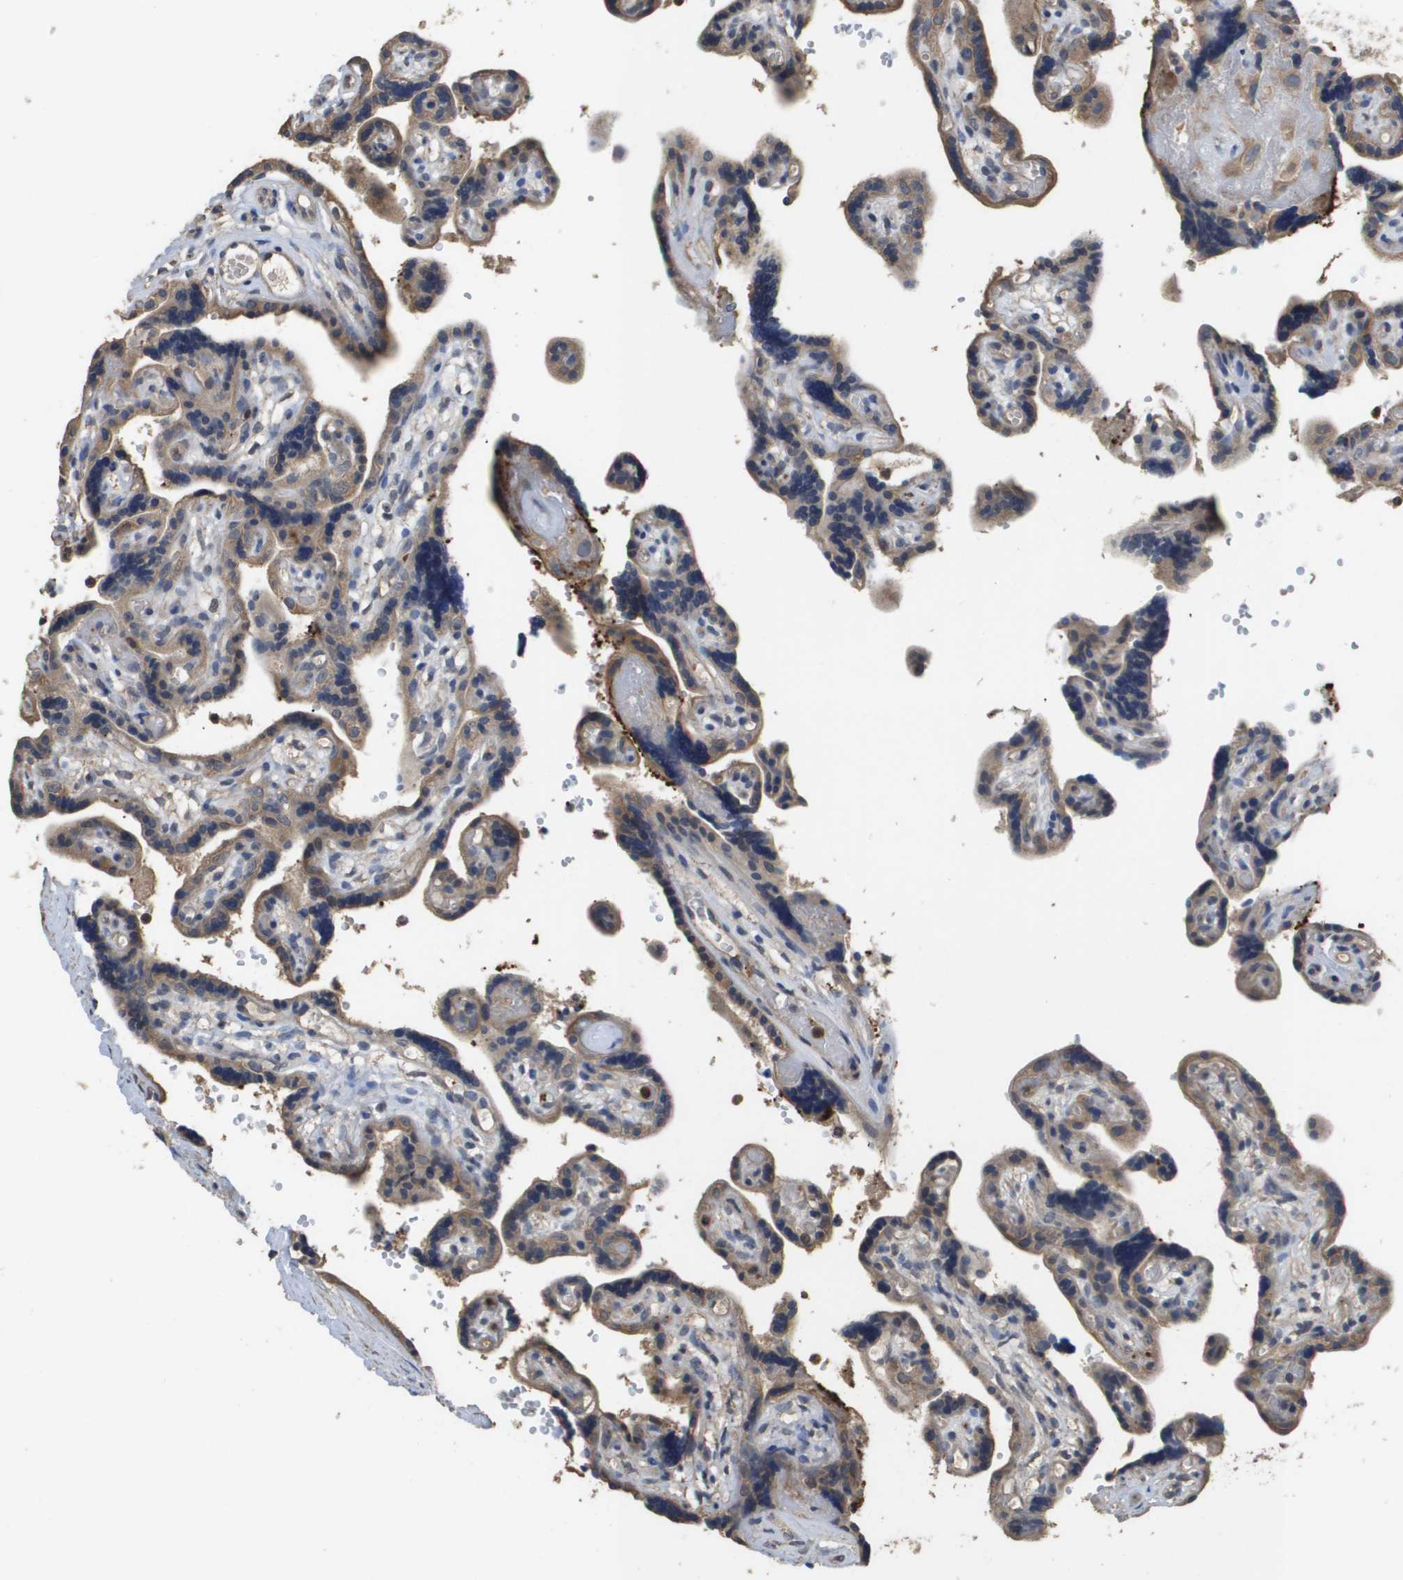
{"staining": {"intensity": "moderate", "quantity": ">75%", "location": "cytoplasmic/membranous"}, "tissue": "placenta", "cell_type": "Trophoblastic cells", "image_type": "normal", "snomed": [{"axis": "morphology", "description": "Normal tissue, NOS"}, {"axis": "topography", "description": "Placenta"}], "caption": "Immunohistochemical staining of normal placenta displays >75% levels of moderate cytoplasmic/membranous protein positivity in approximately >75% of trophoblastic cells. Using DAB (3,3'-diaminobenzidine) (brown) and hematoxylin (blue) stains, captured at high magnification using brightfield microscopy.", "gene": "RAB27B", "patient": {"sex": "female", "age": 30}}